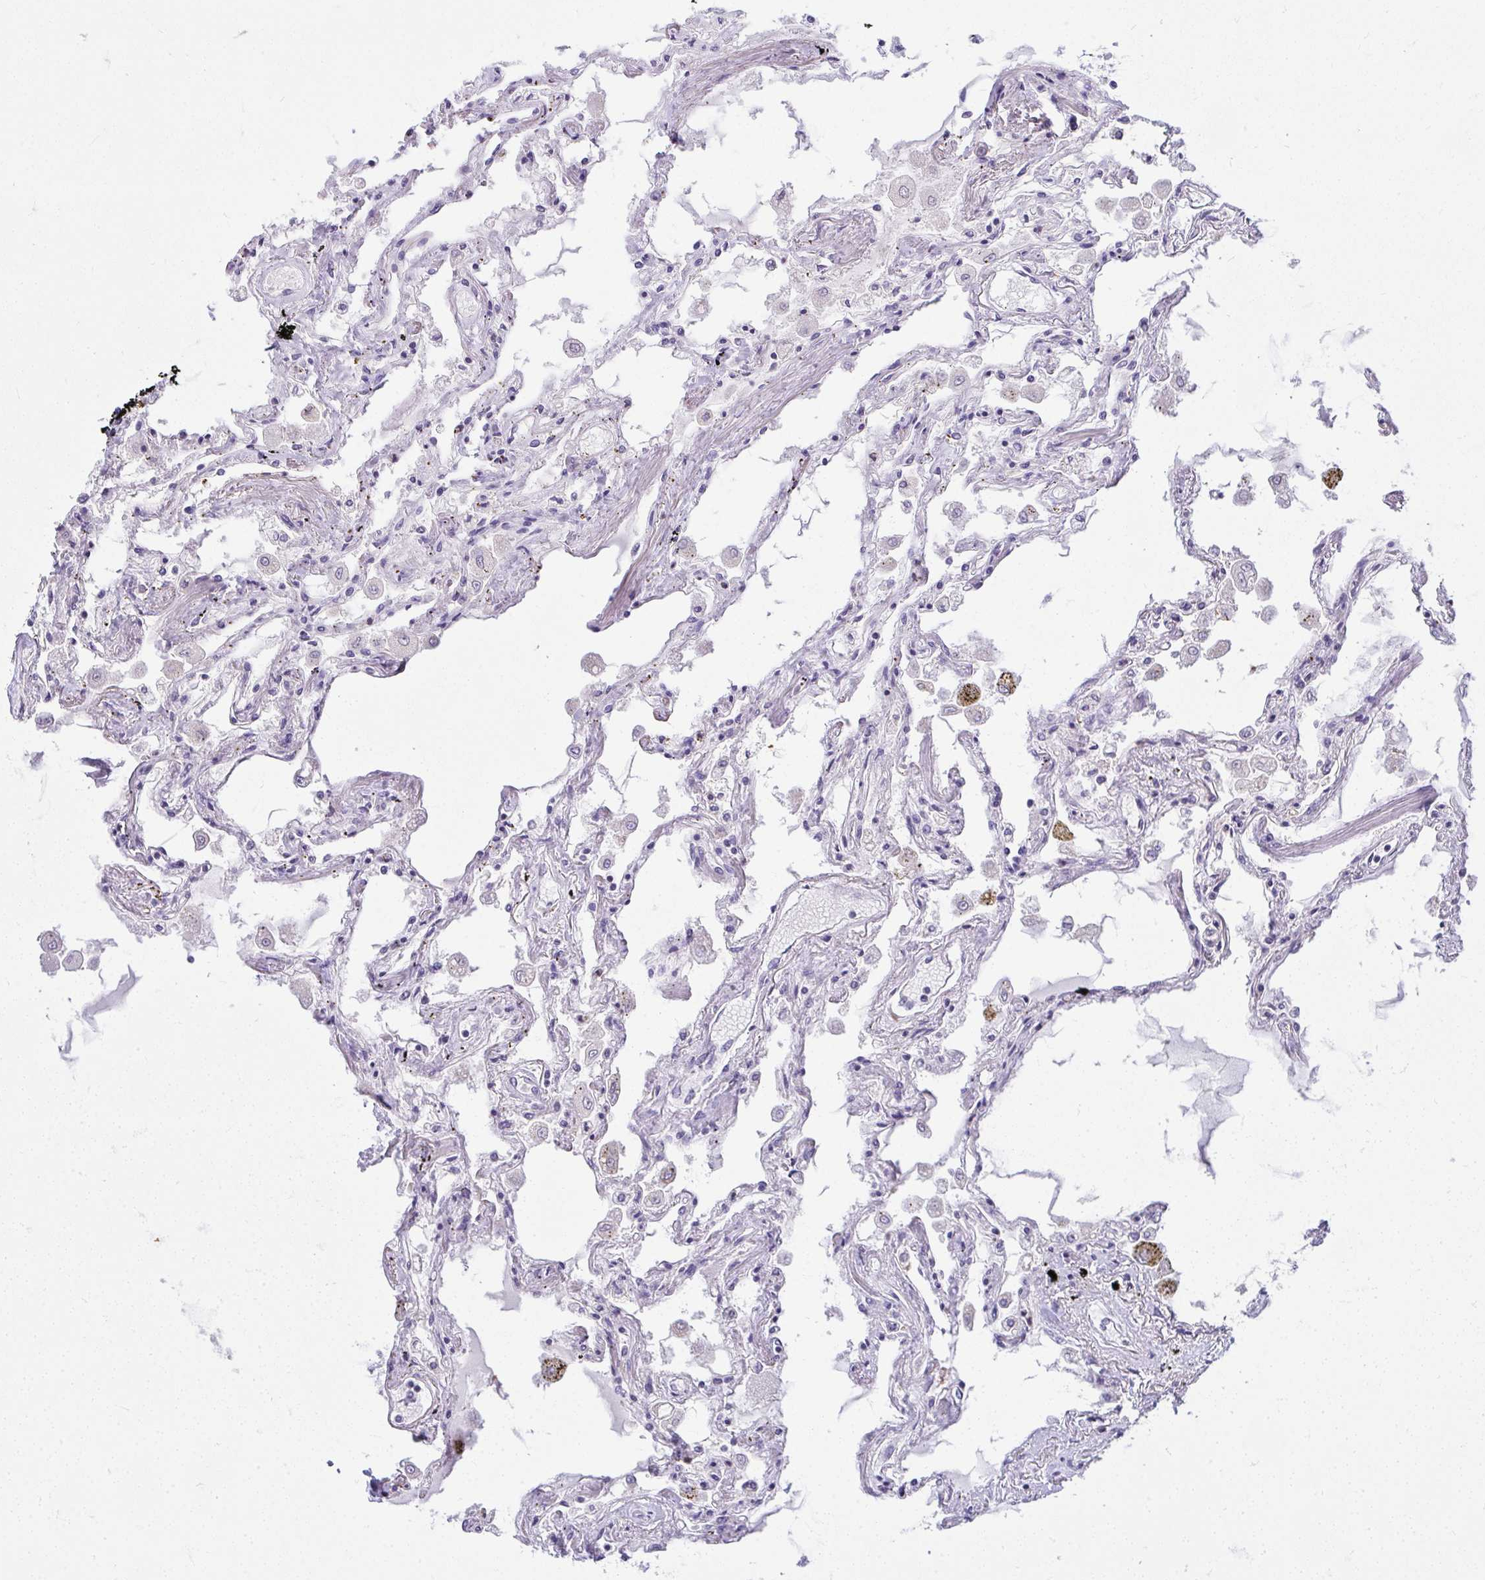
{"staining": {"intensity": "negative", "quantity": "none", "location": "none"}, "tissue": "lung", "cell_type": "Alveolar cells", "image_type": "normal", "snomed": [{"axis": "morphology", "description": "Normal tissue, NOS"}, {"axis": "morphology", "description": "Adenocarcinoma, NOS"}, {"axis": "topography", "description": "Cartilage tissue"}, {"axis": "topography", "description": "Lung"}], "caption": "This is an IHC micrograph of normal human lung. There is no staining in alveolar cells.", "gene": "VPS4B", "patient": {"sex": "female", "age": 67}}